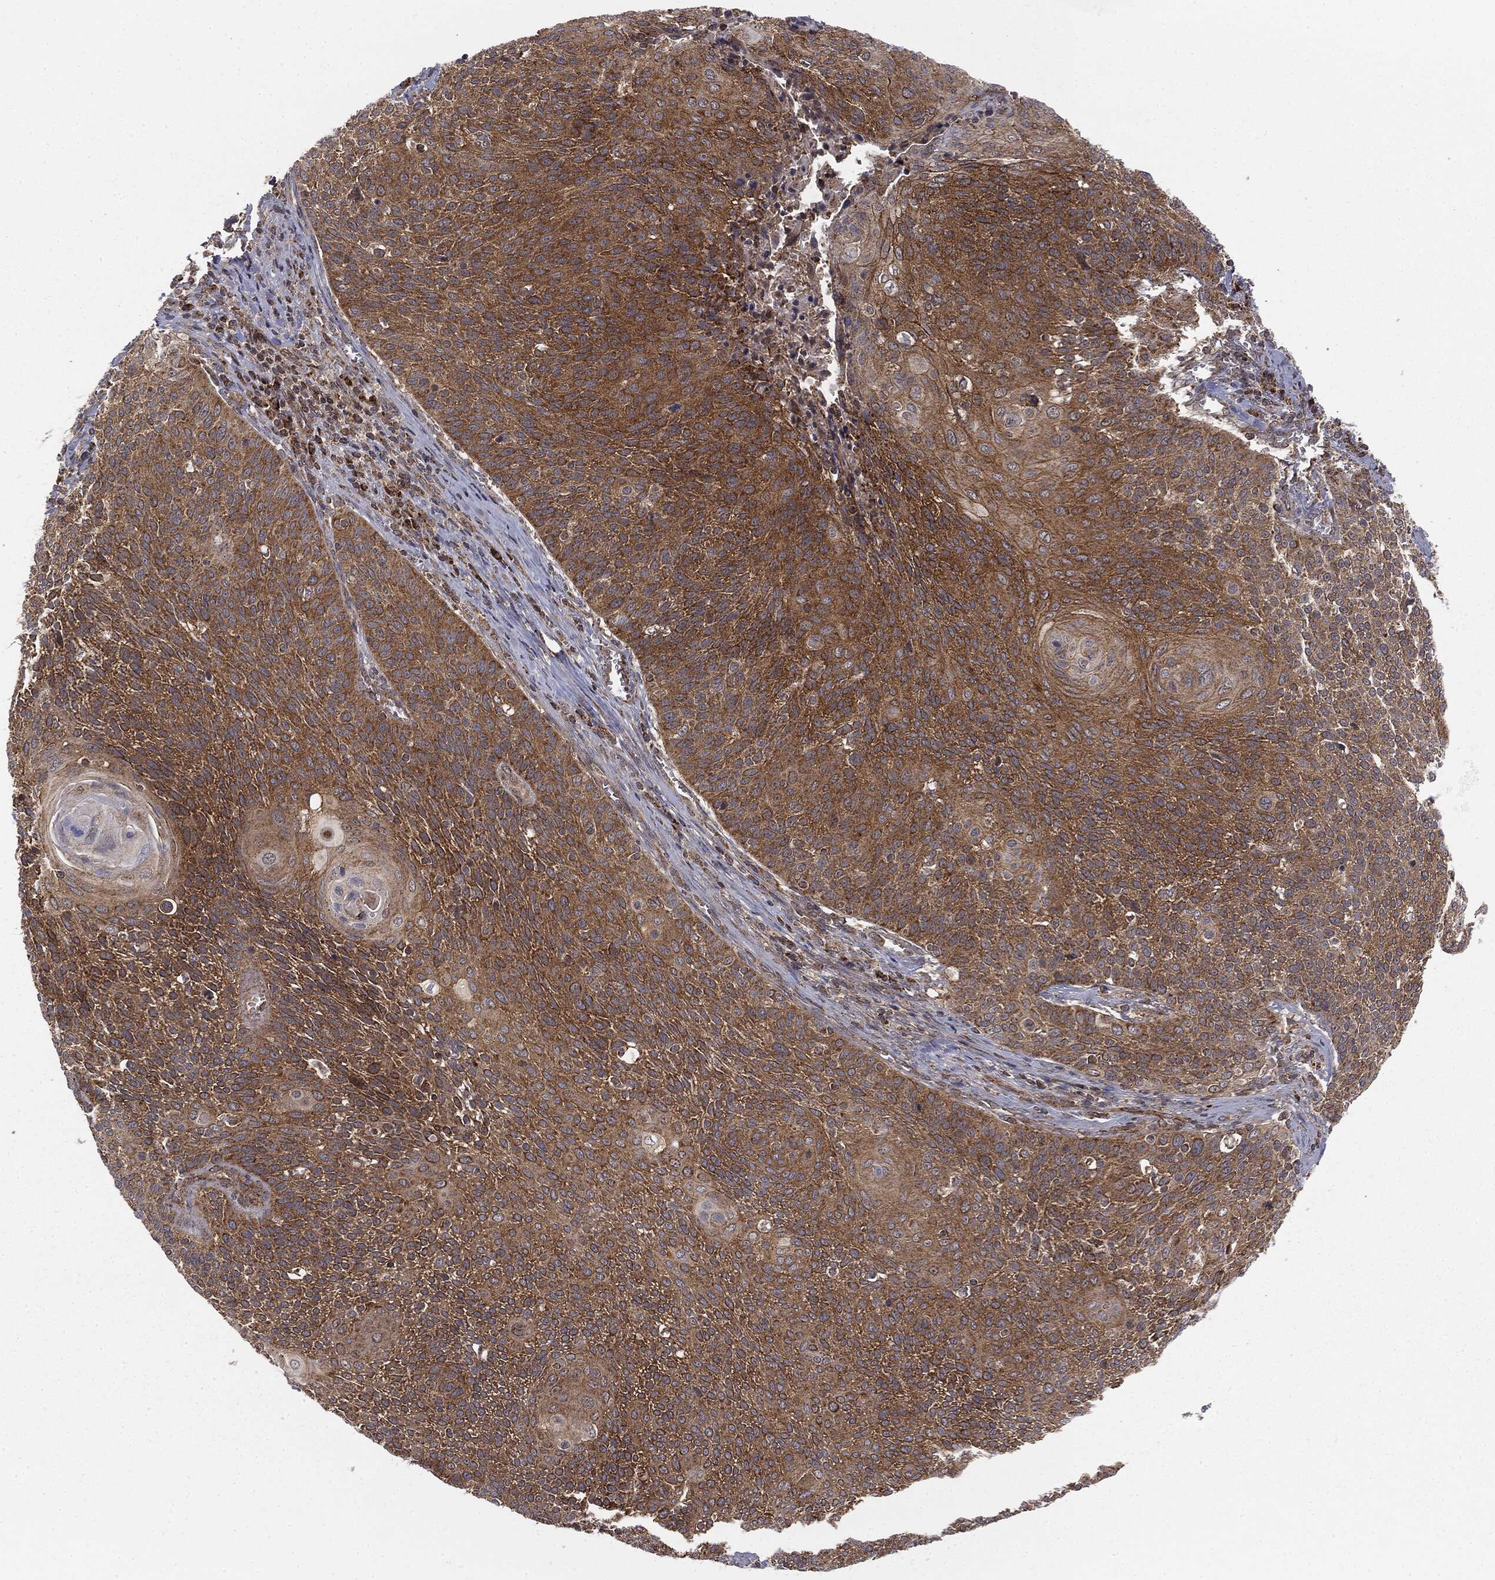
{"staining": {"intensity": "strong", "quantity": ">75%", "location": "cytoplasmic/membranous"}, "tissue": "cervical cancer", "cell_type": "Tumor cells", "image_type": "cancer", "snomed": [{"axis": "morphology", "description": "Squamous cell carcinoma, NOS"}, {"axis": "topography", "description": "Cervix"}], "caption": "Tumor cells exhibit high levels of strong cytoplasmic/membranous staining in approximately >75% of cells in human cervical squamous cell carcinoma. Using DAB (3,3'-diaminobenzidine) (brown) and hematoxylin (blue) stains, captured at high magnification using brightfield microscopy.", "gene": "MTOR", "patient": {"sex": "female", "age": 31}}